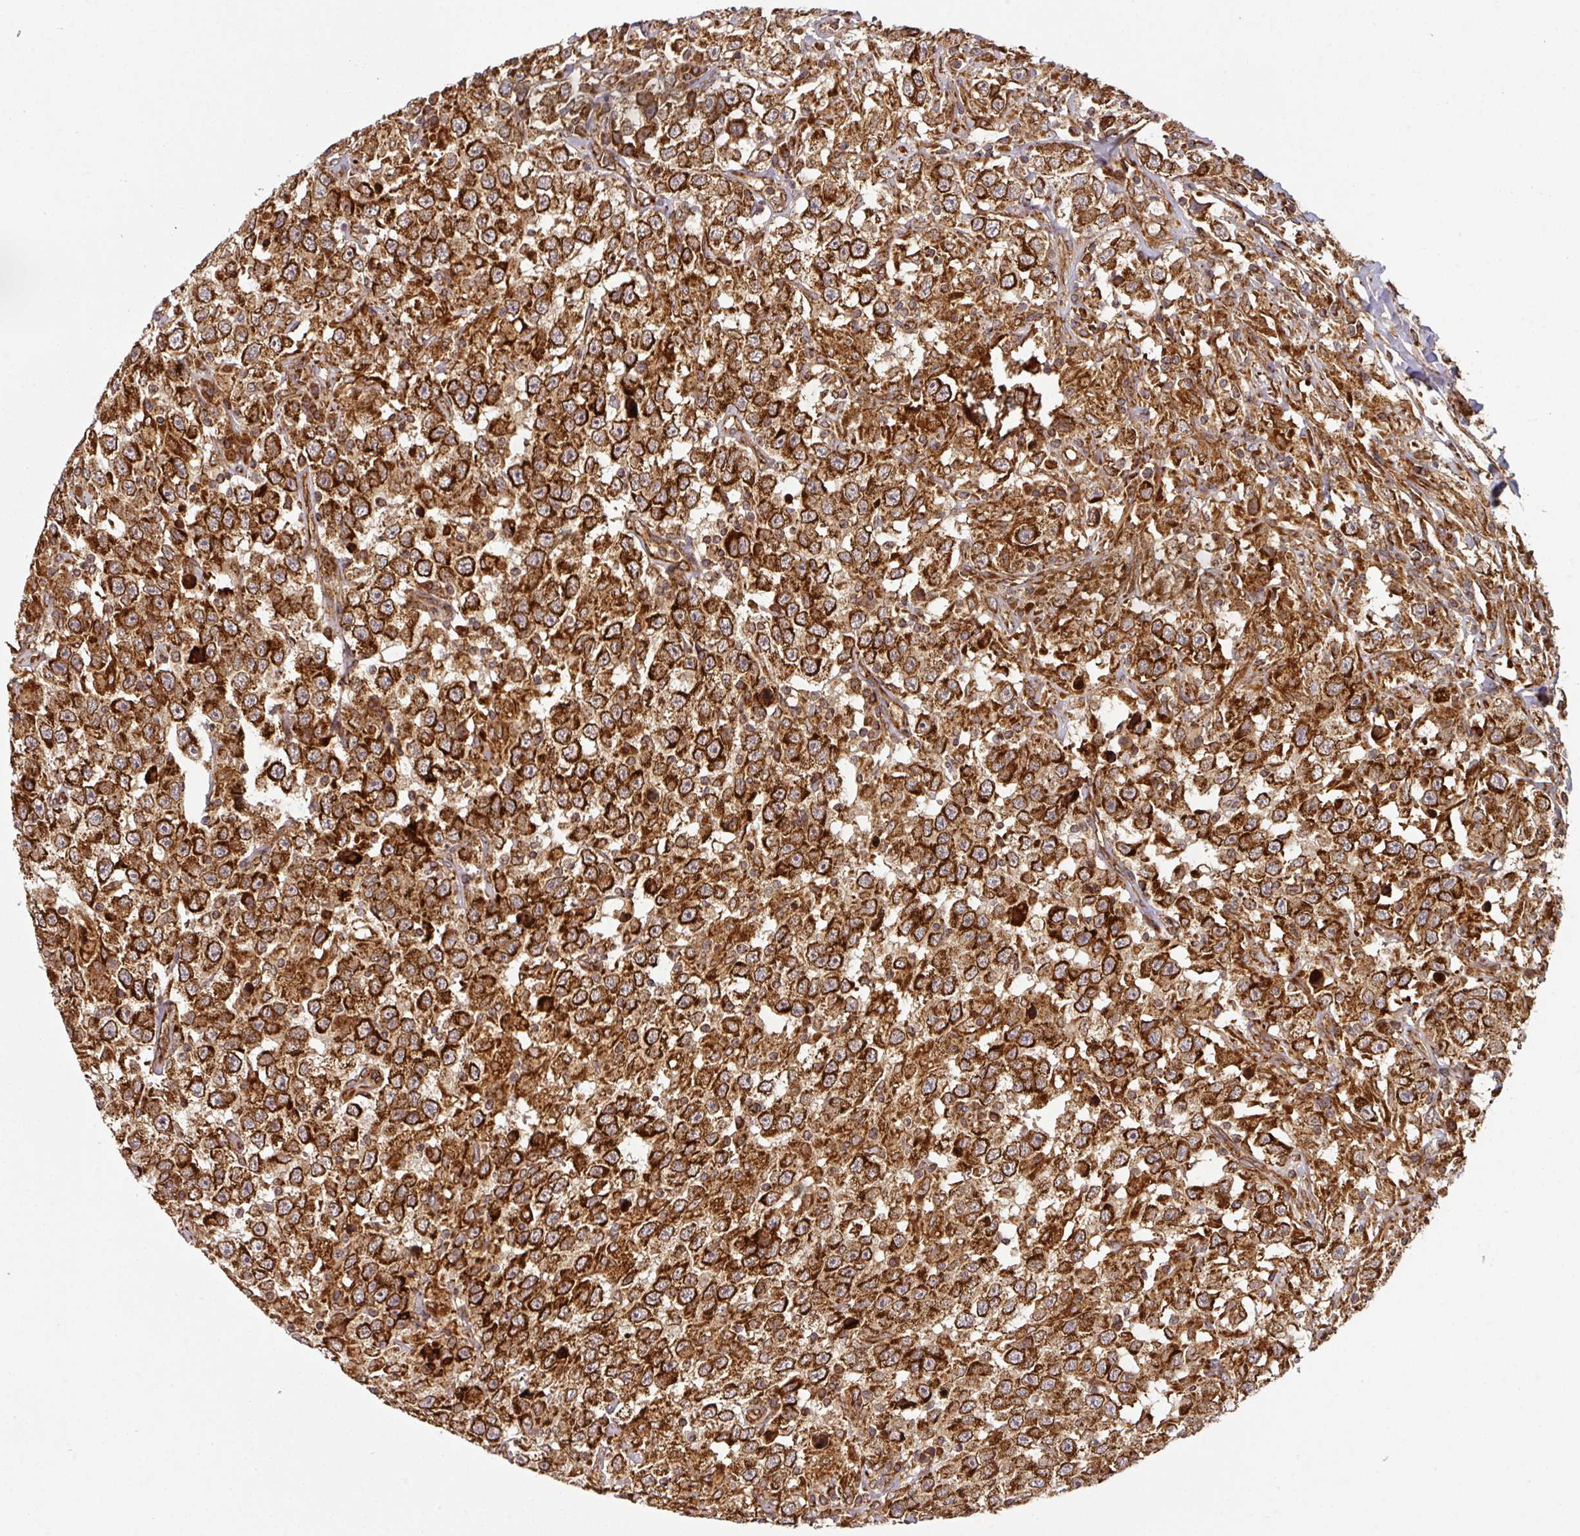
{"staining": {"intensity": "strong", "quantity": ">75%", "location": "cytoplasmic/membranous"}, "tissue": "testis cancer", "cell_type": "Tumor cells", "image_type": "cancer", "snomed": [{"axis": "morphology", "description": "Seminoma, NOS"}, {"axis": "topography", "description": "Testis"}], "caption": "Testis cancer (seminoma) tissue reveals strong cytoplasmic/membranous expression in about >75% of tumor cells, visualized by immunohistochemistry. (IHC, brightfield microscopy, high magnification).", "gene": "TRAP1", "patient": {"sex": "male", "age": 41}}